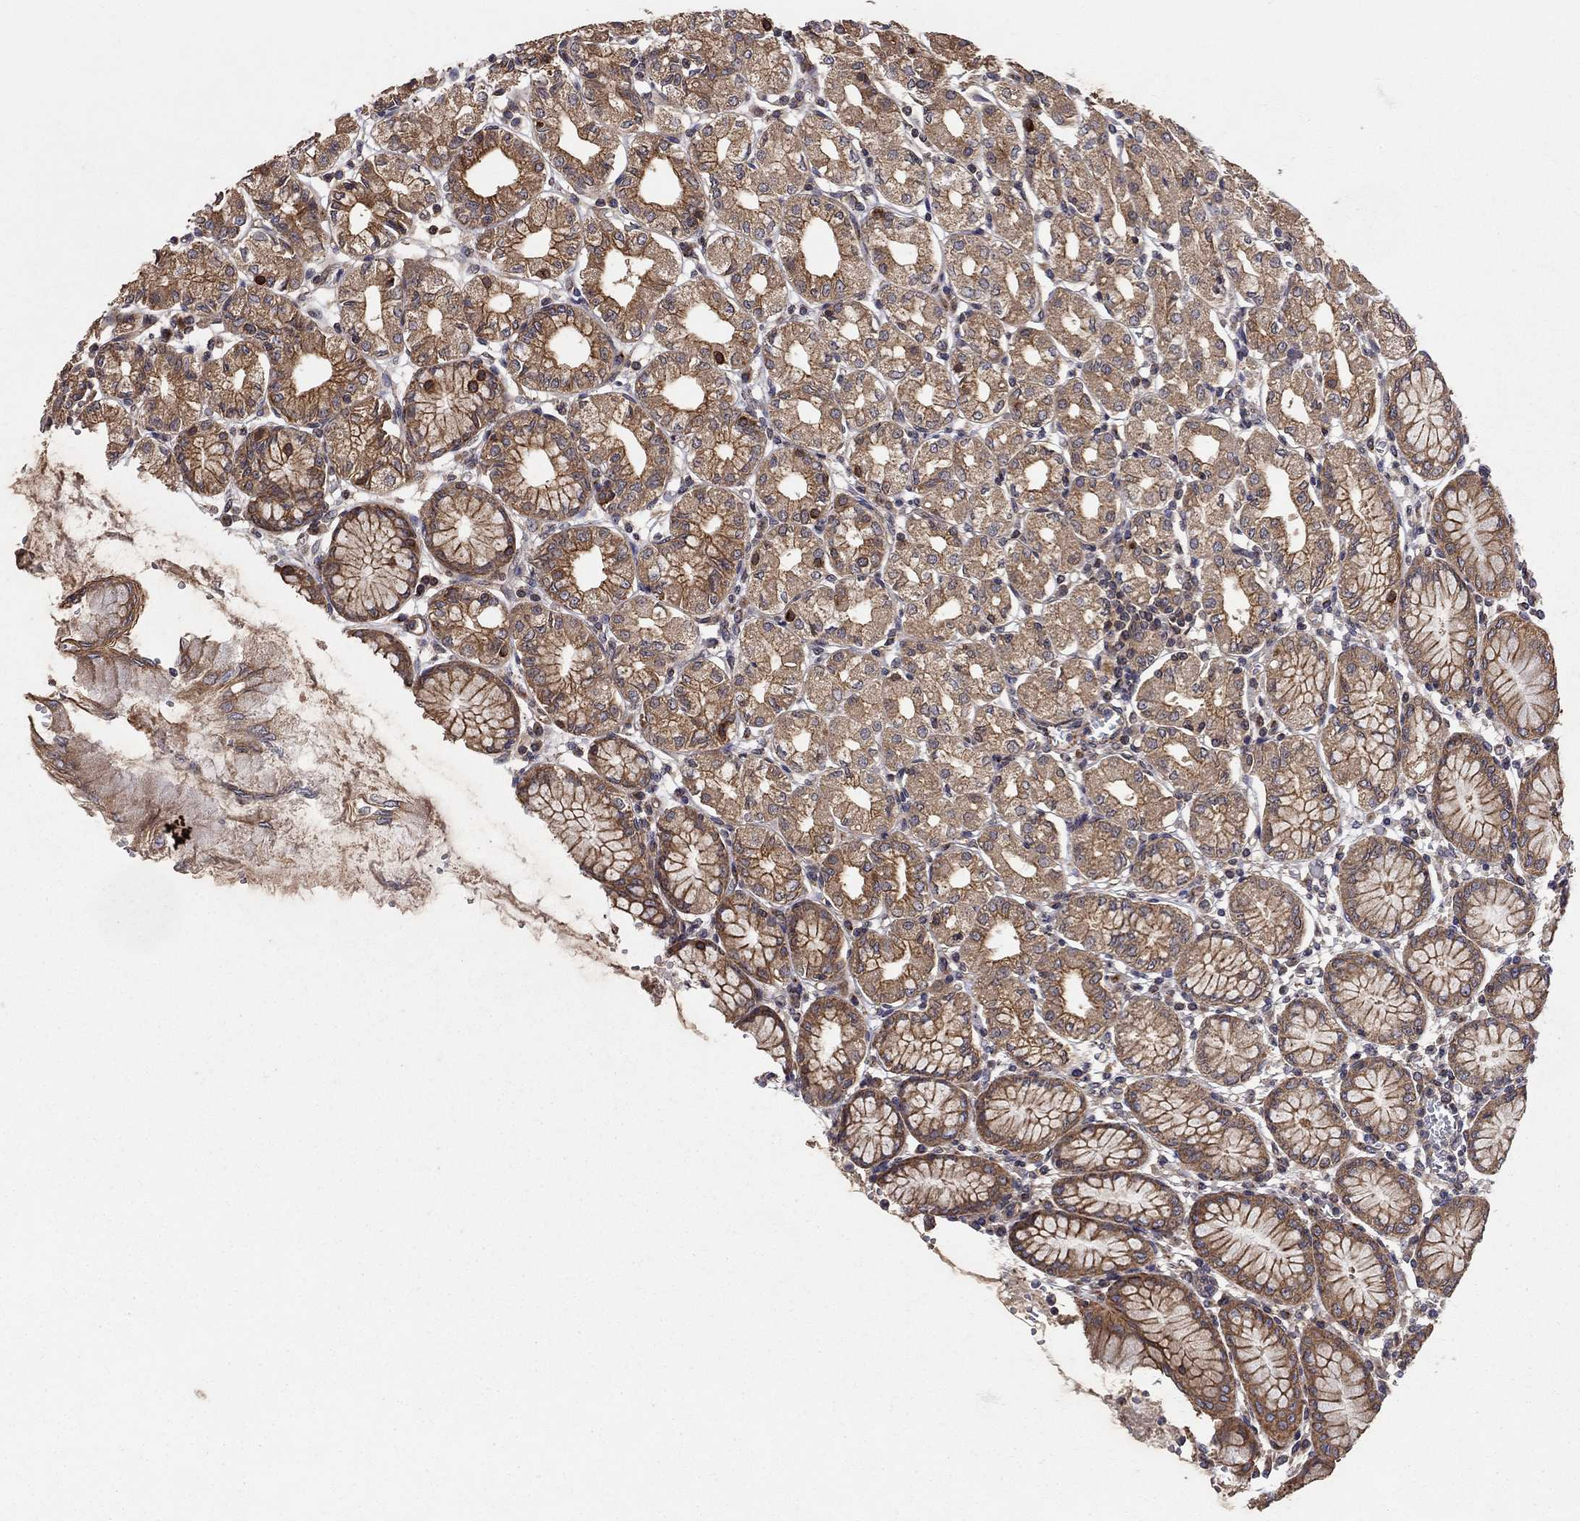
{"staining": {"intensity": "strong", "quantity": "25%-75%", "location": "cytoplasmic/membranous"}, "tissue": "stomach", "cell_type": "Glandular cells", "image_type": "normal", "snomed": [{"axis": "morphology", "description": "Normal tissue, NOS"}, {"axis": "topography", "description": "Skeletal muscle"}, {"axis": "topography", "description": "Stomach"}], "caption": "Immunohistochemical staining of benign stomach displays 25%-75% levels of strong cytoplasmic/membranous protein positivity in about 25%-75% of glandular cells.", "gene": "BMERB1", "patient": {"sex": "female", "age": 57}}